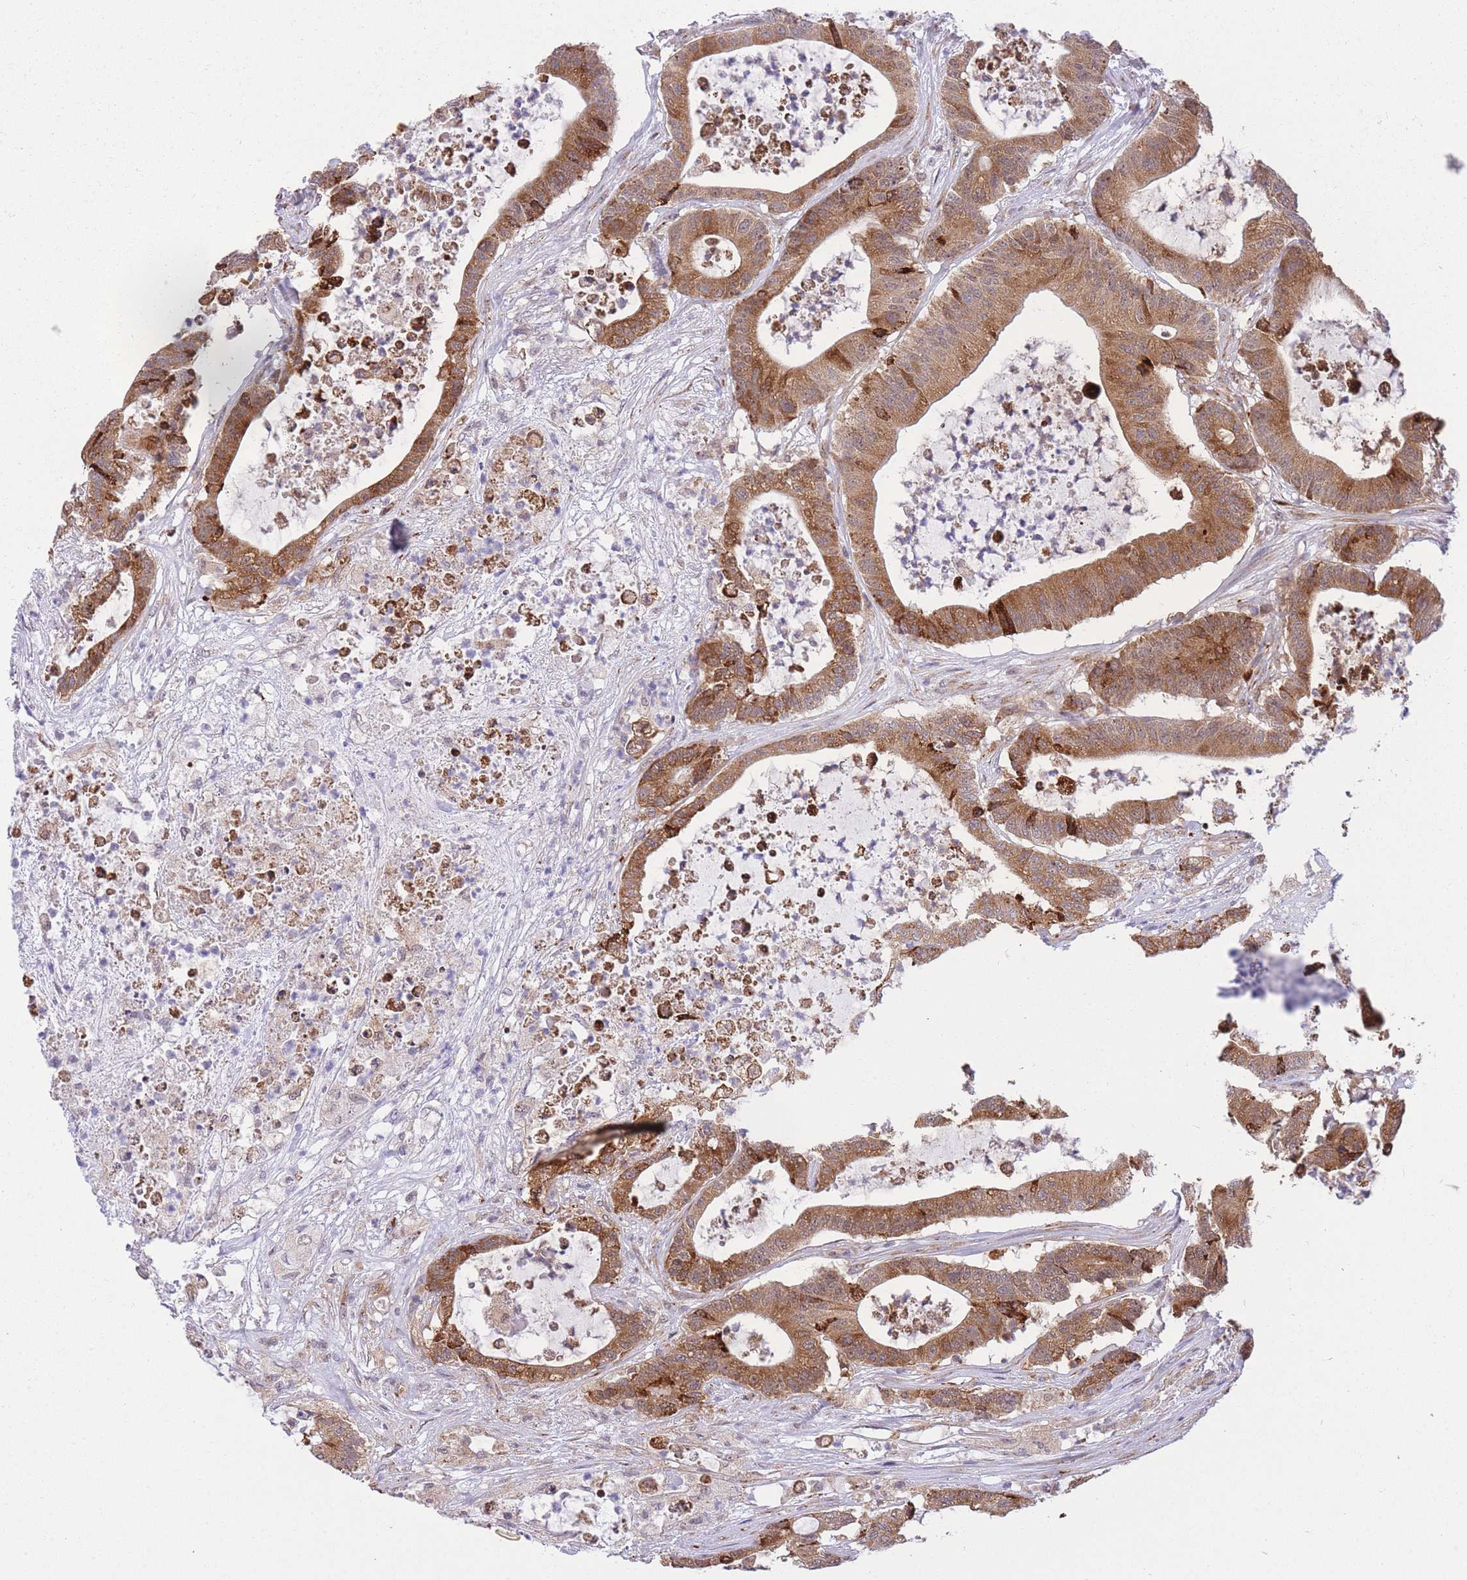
{"staining": {"intensity": "moderate", "quantity": ">75%", "location": "cytoplasmic/membranous"}, "tissue": "colorectal cancer", "cell_type": "Tumor cells", "image_type": "cancer", "snomed": [{"axis": "morphology", "description": "Adenocarcinoma, NOS"}, {"axis": "topography", "description": "Colon"}], "caption": "Immunohistochemistry (IHC) micrograph of human colorectal adenocarcinoma stained for a protein (brown), which demonstrates medium levels of moderate cytoplasmic/membranous staining in approximately >75% of tumor cells.", "gene": "EXOSC8", "patient": {"sex": "female", "age": 84}}